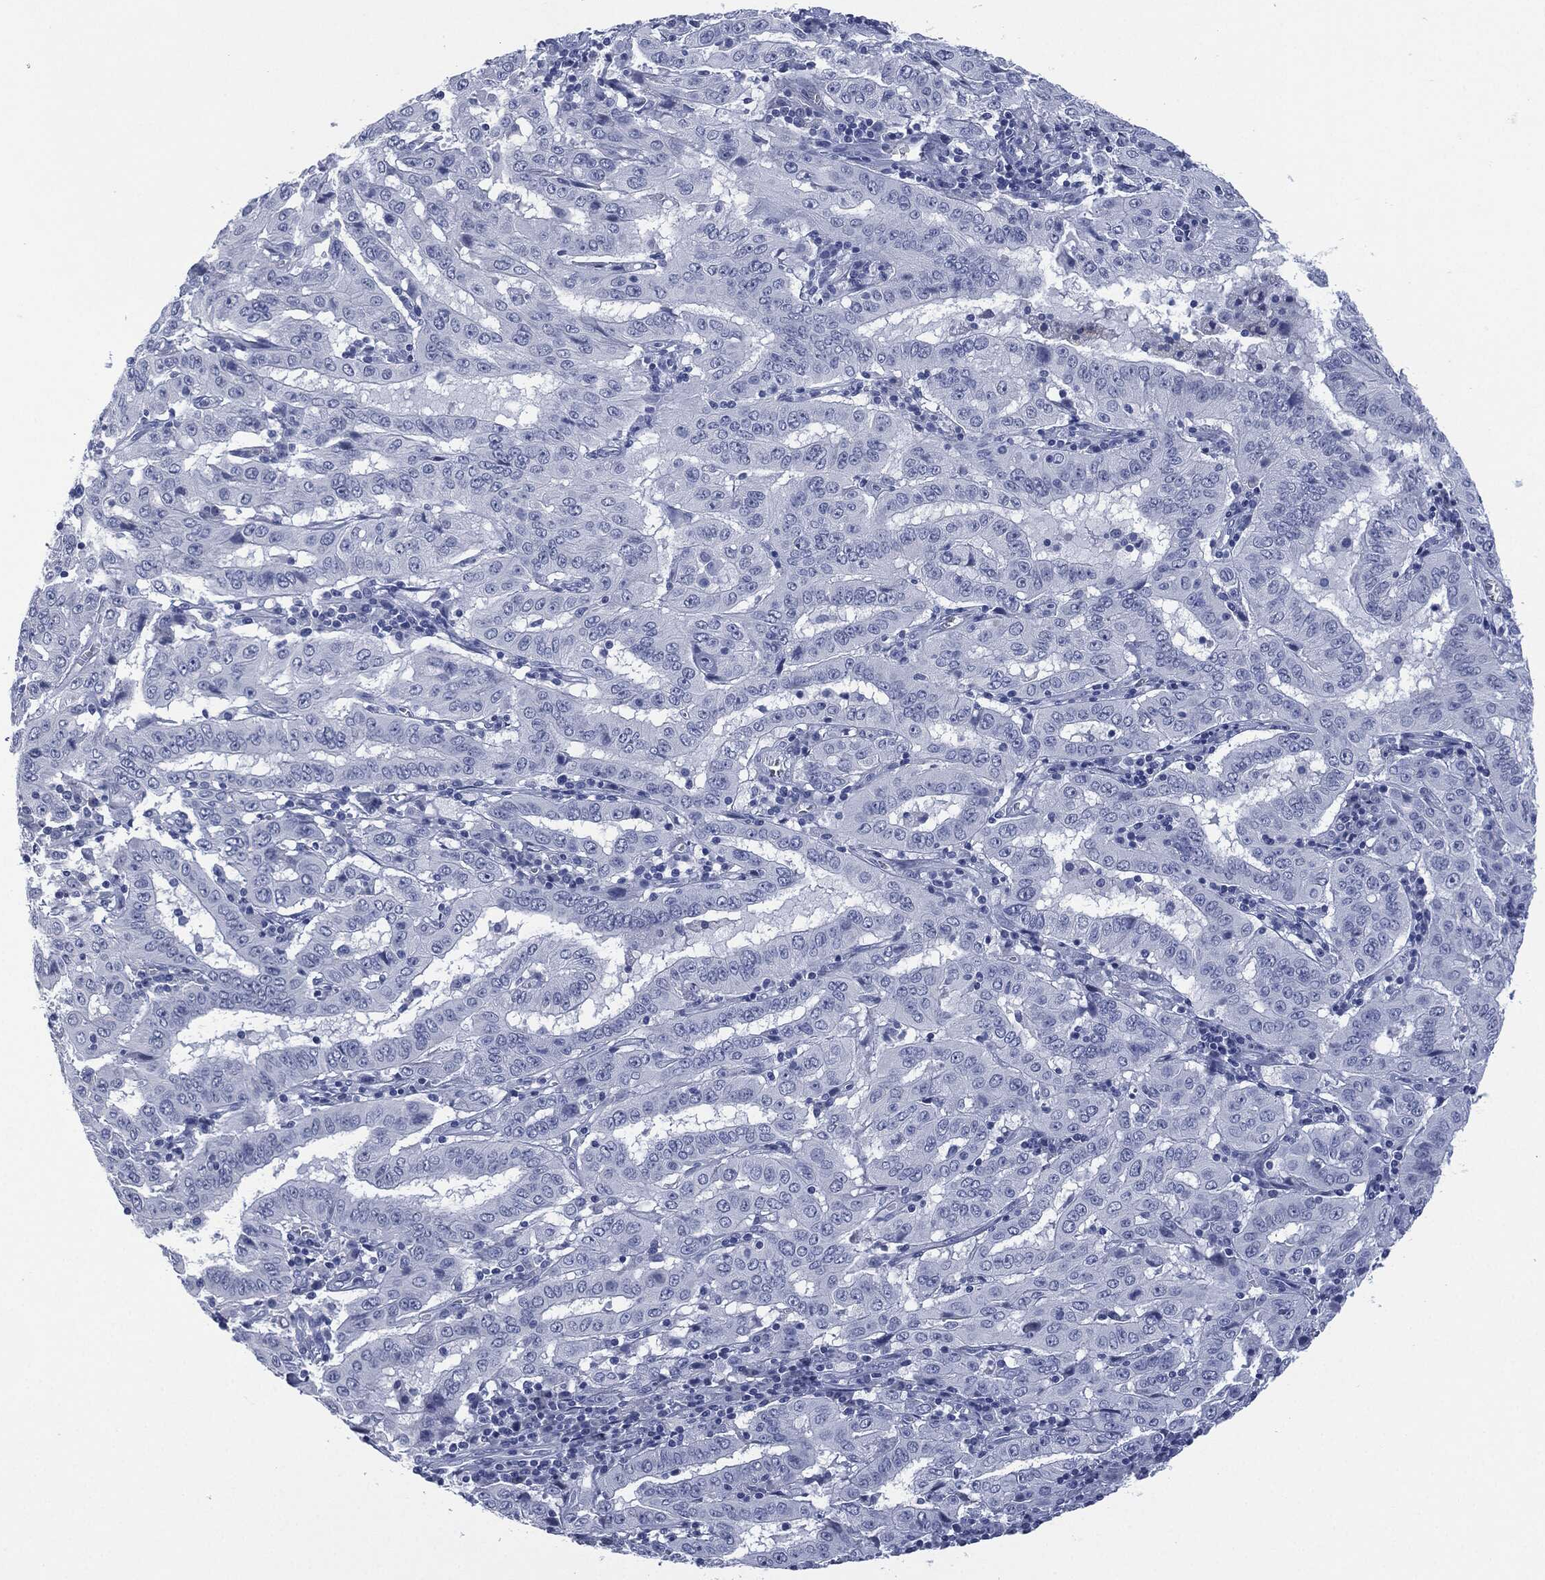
{"staining": {"intensity": "negative", "quantity": "none", "location": "none"}, "tissue": "pancreatic cancer", "cell_type": "Tumor cells", "image_type": "cancer", "snomed": [{"axis": "morphology", "description": "Adenocarcinoma, NOS"}, {"axis": "topography", "description": "Pancreas"}], "caption": "Human pancreatic cancer (adenocarcinoma) stained for a protein using immunohistochemistry (IHC) displays no expression in tumor cells.", "gene": "MUC16", "patient": {"sex": "male", "age": 63}}